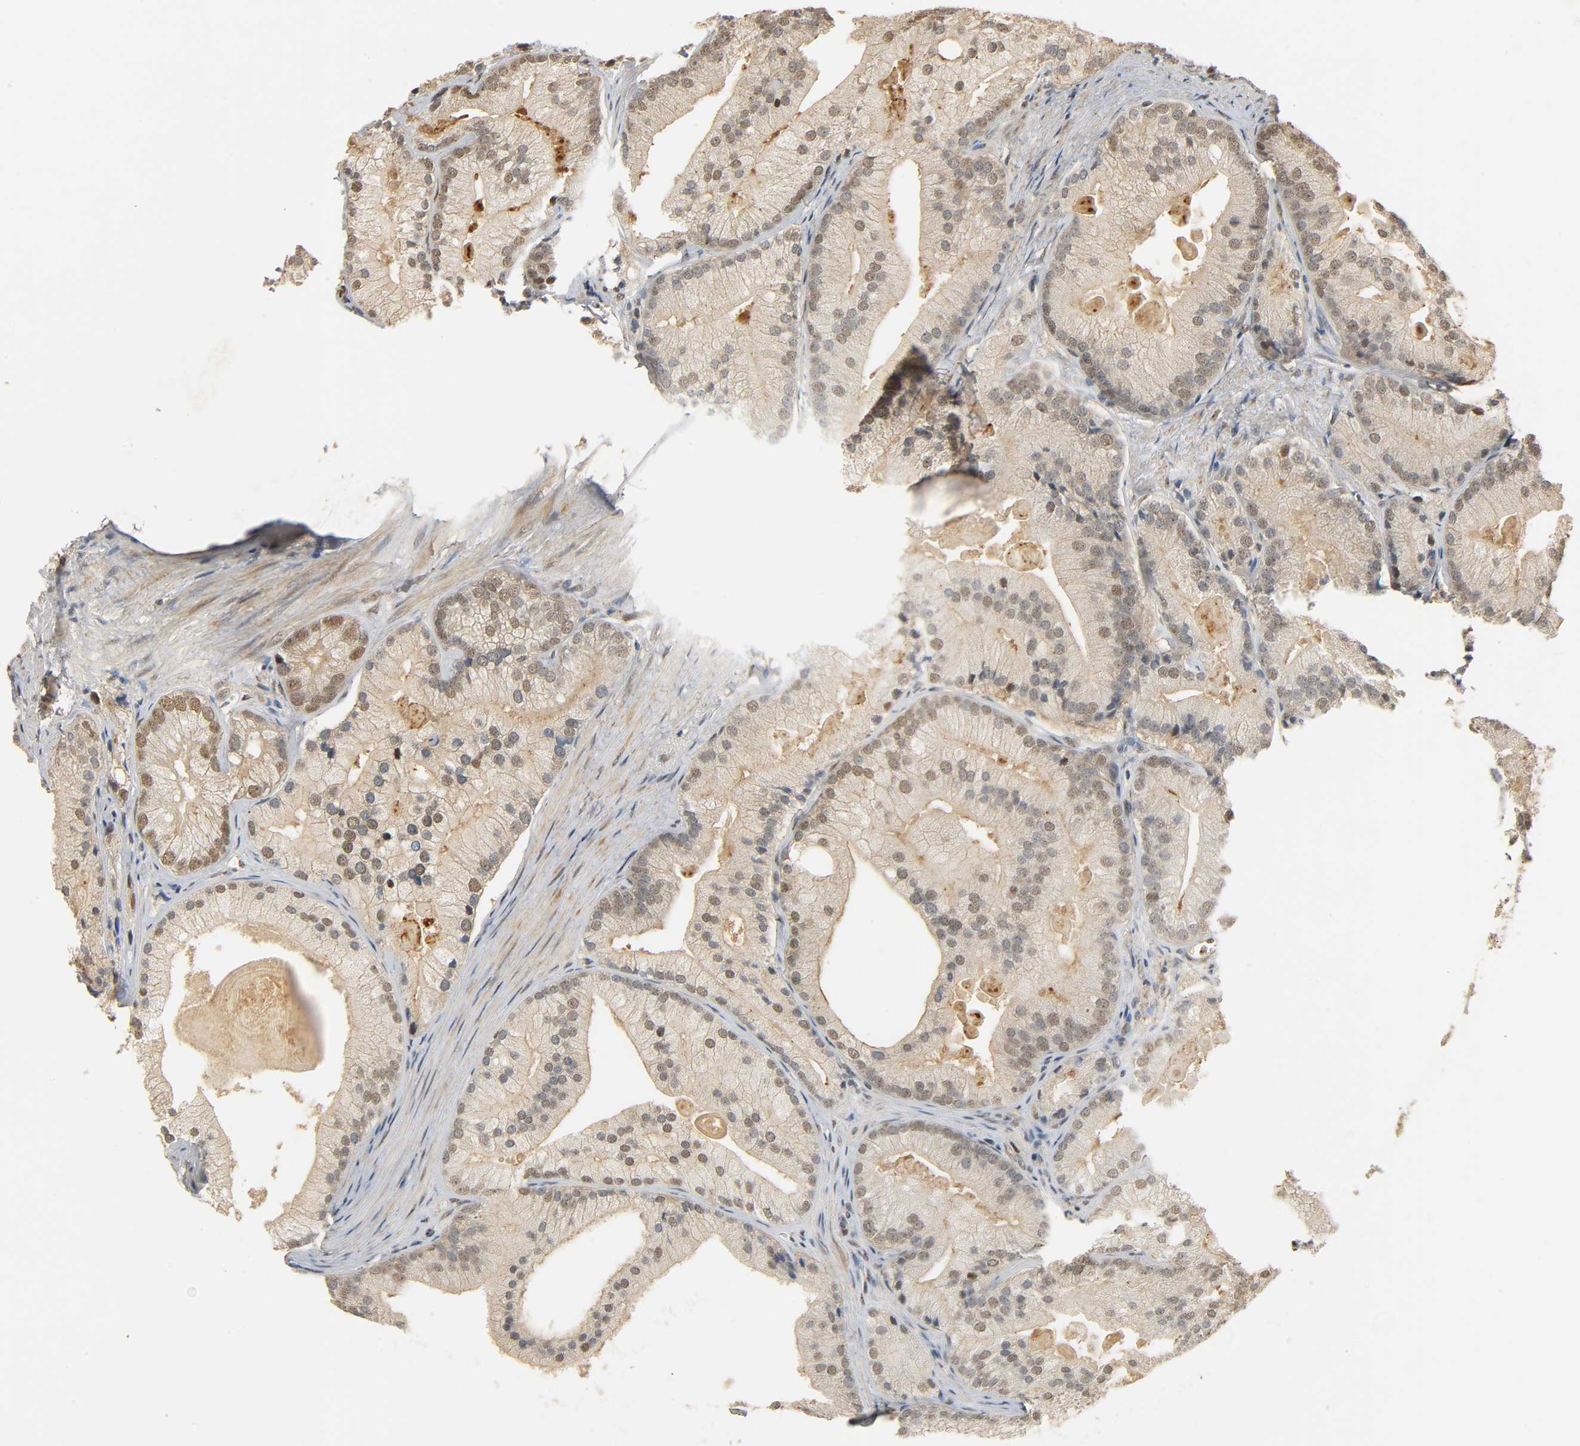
{"staining": {"intensity": "moderate", "quantity": "25%-75%", "location": "nuclear"}, "tissue": "prostate cancer", "cell_type": "Tumor cells", "image_type": "cancer", "snomed": [{"axis": "morphology", "description": "Adenocarcinoma, Low grade"}, {"axis": "topography", "description": "Prostate"}], "caption": "Brown immunohistochemical staining in human adenocarcinoma (low-grade) (prostate) exhibits moderate nuclear positivity in approximately 25%-75% of tumor cells.", "gene": "ZFPM2", "patient": {"sex": "male", "age": 69}}